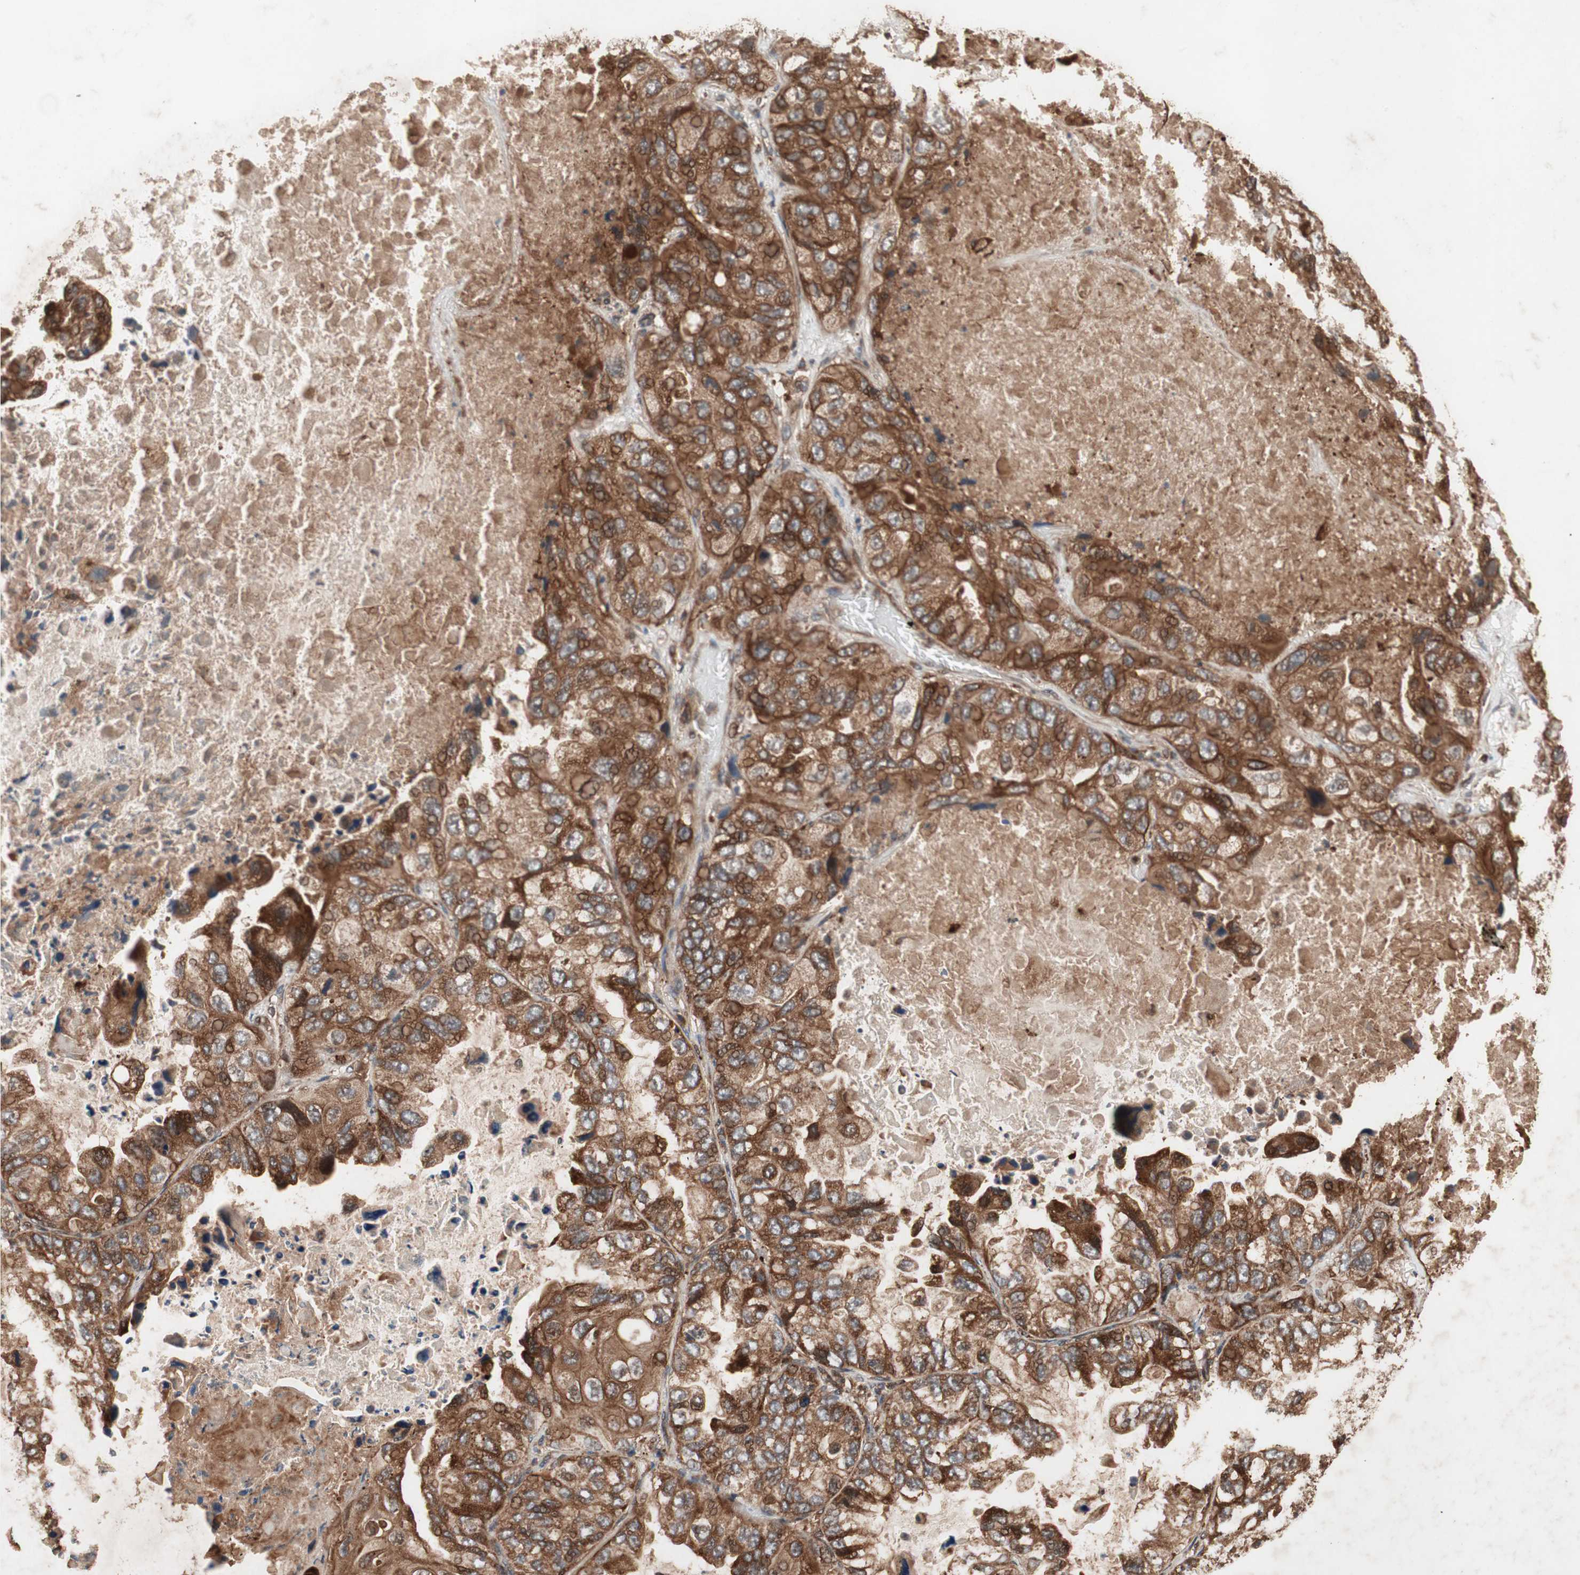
{"staining": {"intensity": "strong", "quantity": ">75%", "location": "cytoplasmic/membranous"}, "tissue": "lung cancer", "cell_type": "Tumor cells", "image_type": "cancer", "snomed": [{"axis": "morphology", "description": "Squamous cell carcinoma, NOS"}, {"axis": "topography", "description": "Lung"}], "caption": "An image showing strong cytoplasmic/membranous staining in about >75% of tumor cells in lung cancer (squamous cell carcinoma), as visualized by brown immunohistochemical staining.", "gene": "RAB1A", "patient": {"sex": "female", "age": 73}}